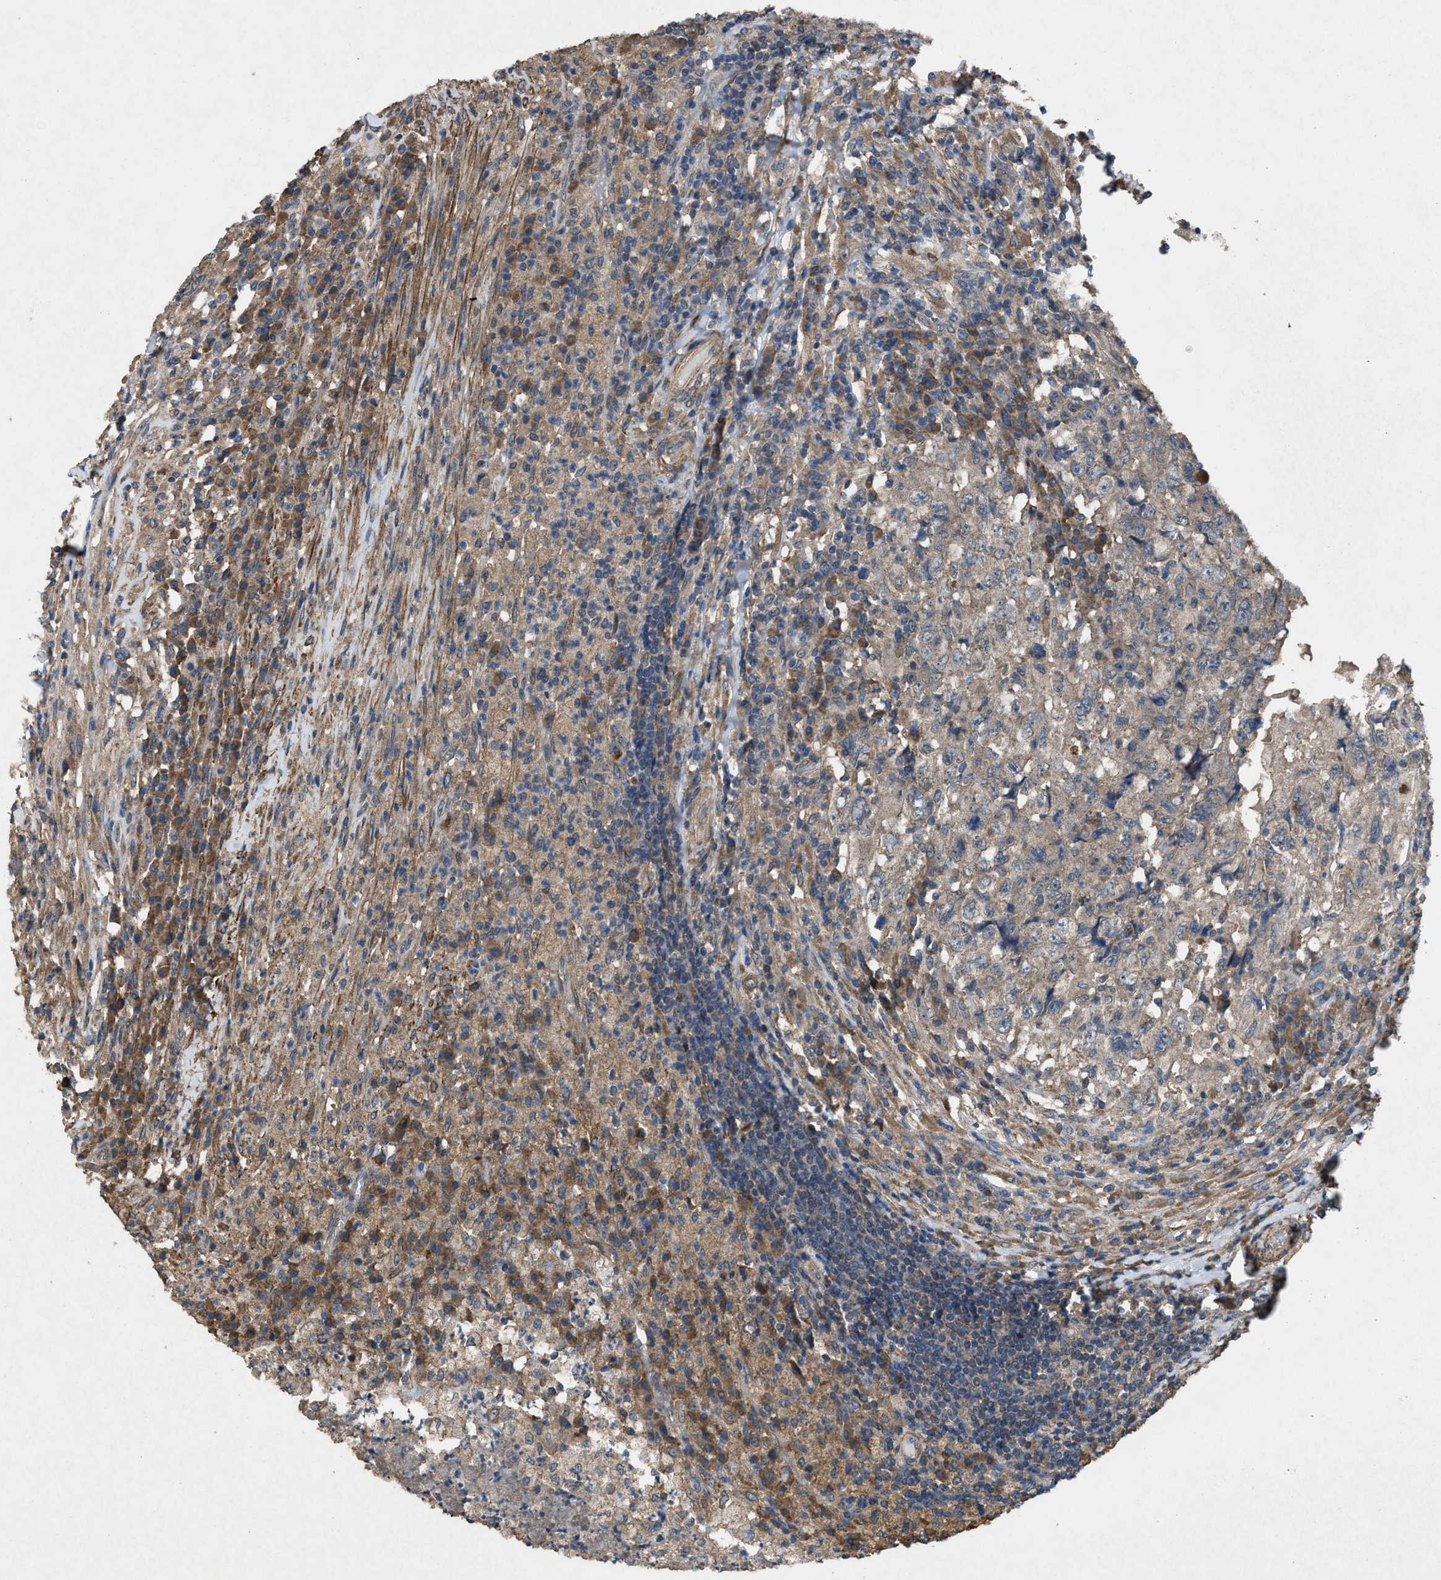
{"staining": {"intensity": "weak", "quantity": ">75%", "location": "cytoplasmic/membranous"}, "tissue": "testis cancer", "cell_type": "Tumor cells", "image_type": "cancer", "snomed": [{"axis": "morphology", "description": "Necrosis, NOS"}, {"axis": "morphology", "description": "Carcinoma, Embryonal, NOS"}, {"axis": "topography", "description": "Testis"}], "caption": "An IHC micrograph of tumor tissue is shown. Protein staining in brown highlights weak cytoplasmic/membranous positivity in embryonal carcinoma (testis) within tumor cells.", "gene": "ARL6", "patient": {"sex": "male", "age": 19}}